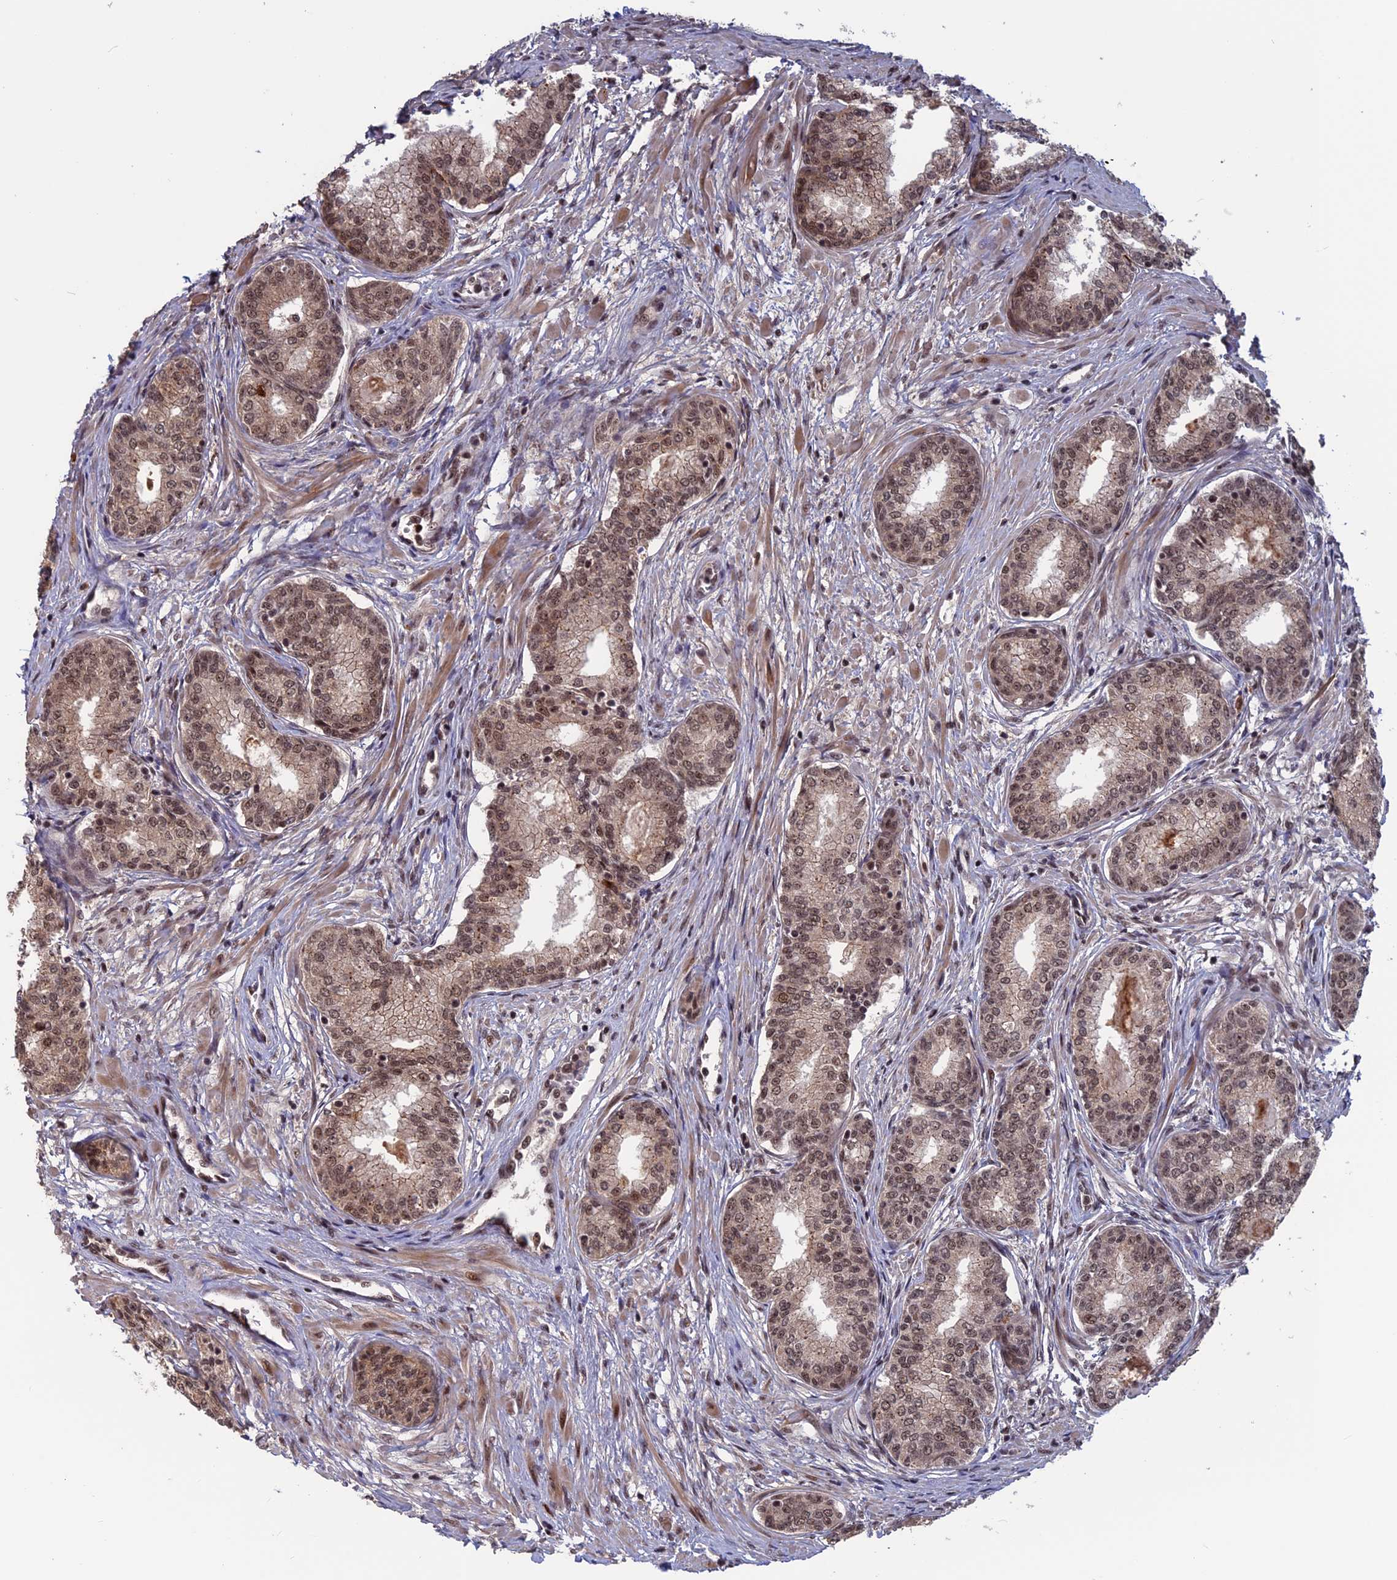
{"staining": {"intensity": "moderate", "quantity": ">75%", "location": "nuclear"}, "tissue": "prostate cancer", "cell_type": "Tumor cells", "image_type": "cancer", "snomed": [{"axis": "morphology", "description": "Adenocarcinoma, High grade"}, {"axis": "topography", "description": "Prostate"}], "caption": "Approximately >75% of tumor cells in prostate high-grade adenocarcinoma demonstrate moderate nuclear protein expression as visualized by brown immunohistochemical staining.", "gene": "CACTIN", "patient": {"sex": "male", "age": 67}}